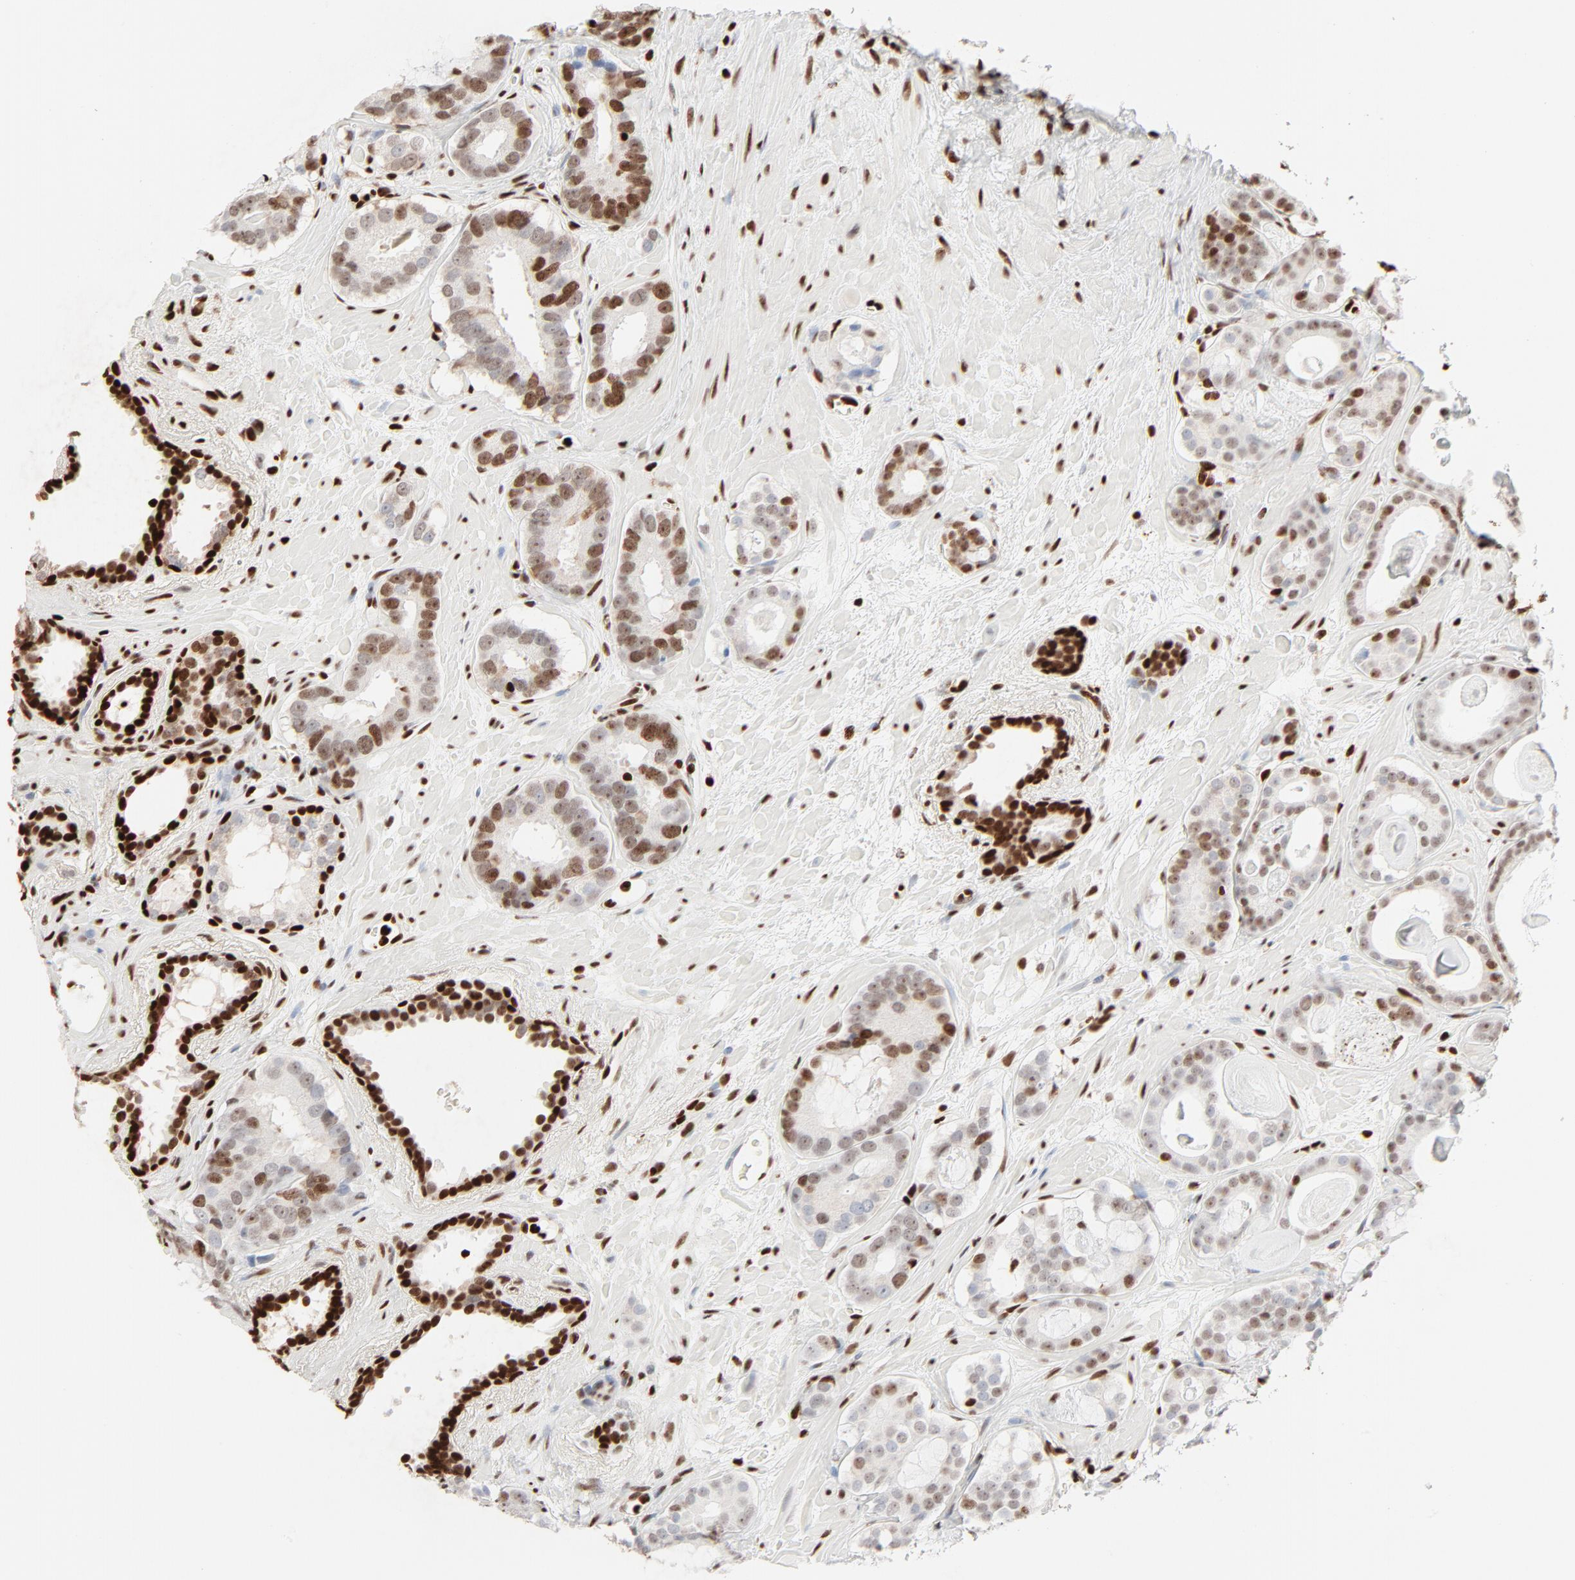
{"staining": {"intensity": "moderate", "quantity": ">75%", "location": "nuclear"}, "tissue": "prostate cancer", "cell_type": "Tumor cells", "image_type": "cancer", "snomed": [{"axis": "morphology", "description": "Adenocarcinoma, Low grade"}, {"axis": "topography", "description": "Prostate"}], "caption": "Immunohistochemistry (IHC) staining of prostate cancer (adenocarcinoma (low-grade)), which displays medium levels of moderate nuclear positivity in approximately >75% of tumor cells indicating moderate nuclear protein positivity. The staining was performed using DAB (3,3'-diaminobenzidine) (brown) for protein detection and nuclei were counterstained in hematoxylin (blue).", "gene": "HMGB2", "patient": {"sex": "male", "age": 57}}